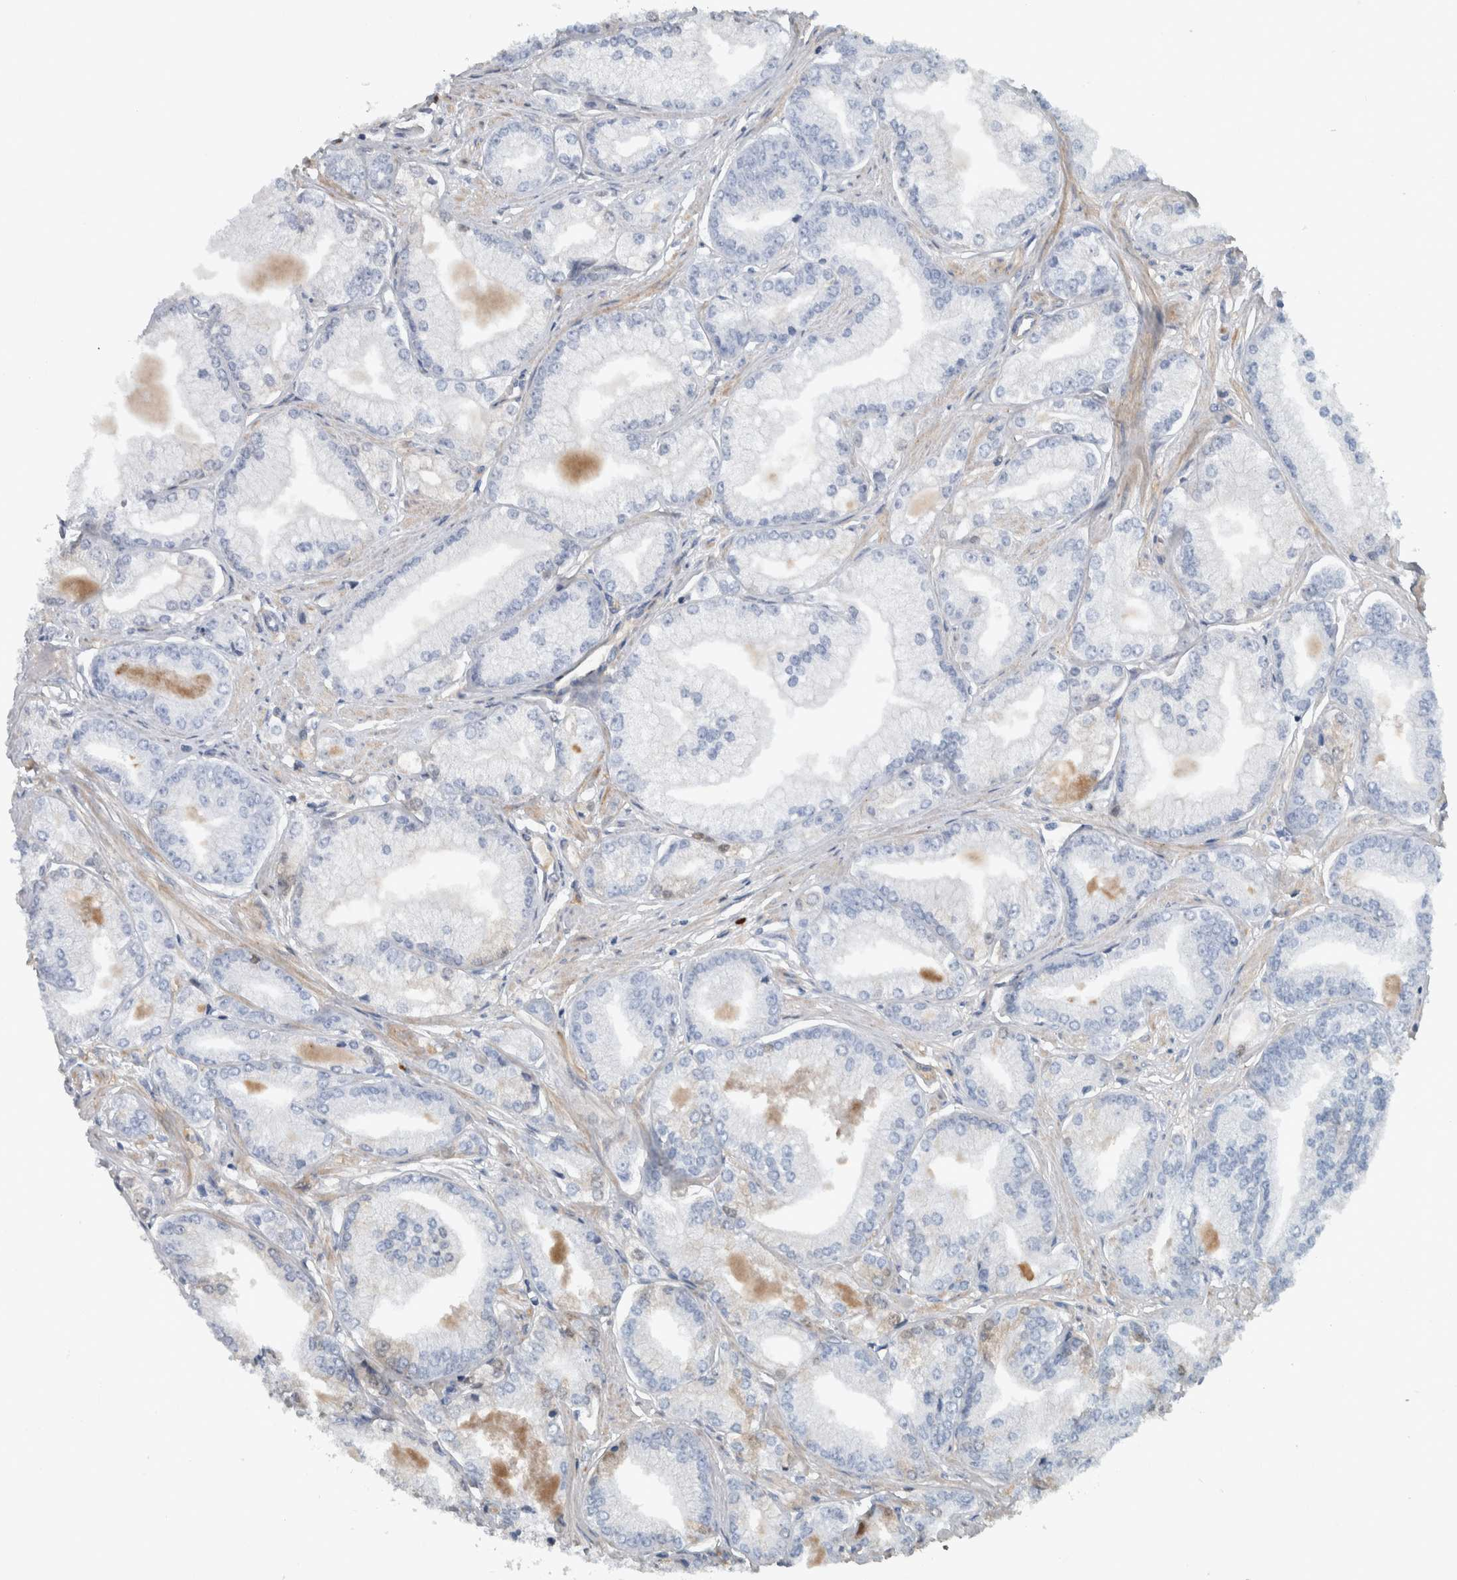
{"staining": {"intensity": "negative", "quantity": "none", "location": "none"}, "tissue": "prostate cancer", "cell_type": "Tumor cells", "image_type": "cancer", "snomed": [{"axis": "morphology", "description": "Adenocarcinoma, Low grade"}, {"axis": "topography", "description": "Prostate"}], "caption": "The immunohistochemistry micrograph has no significant staining in tumor cells of prostate cancer (low-grade adenocarcinoma) tissue.", "gene": "SERPINC1", "patient": {"sex": "male", "age": 52}}